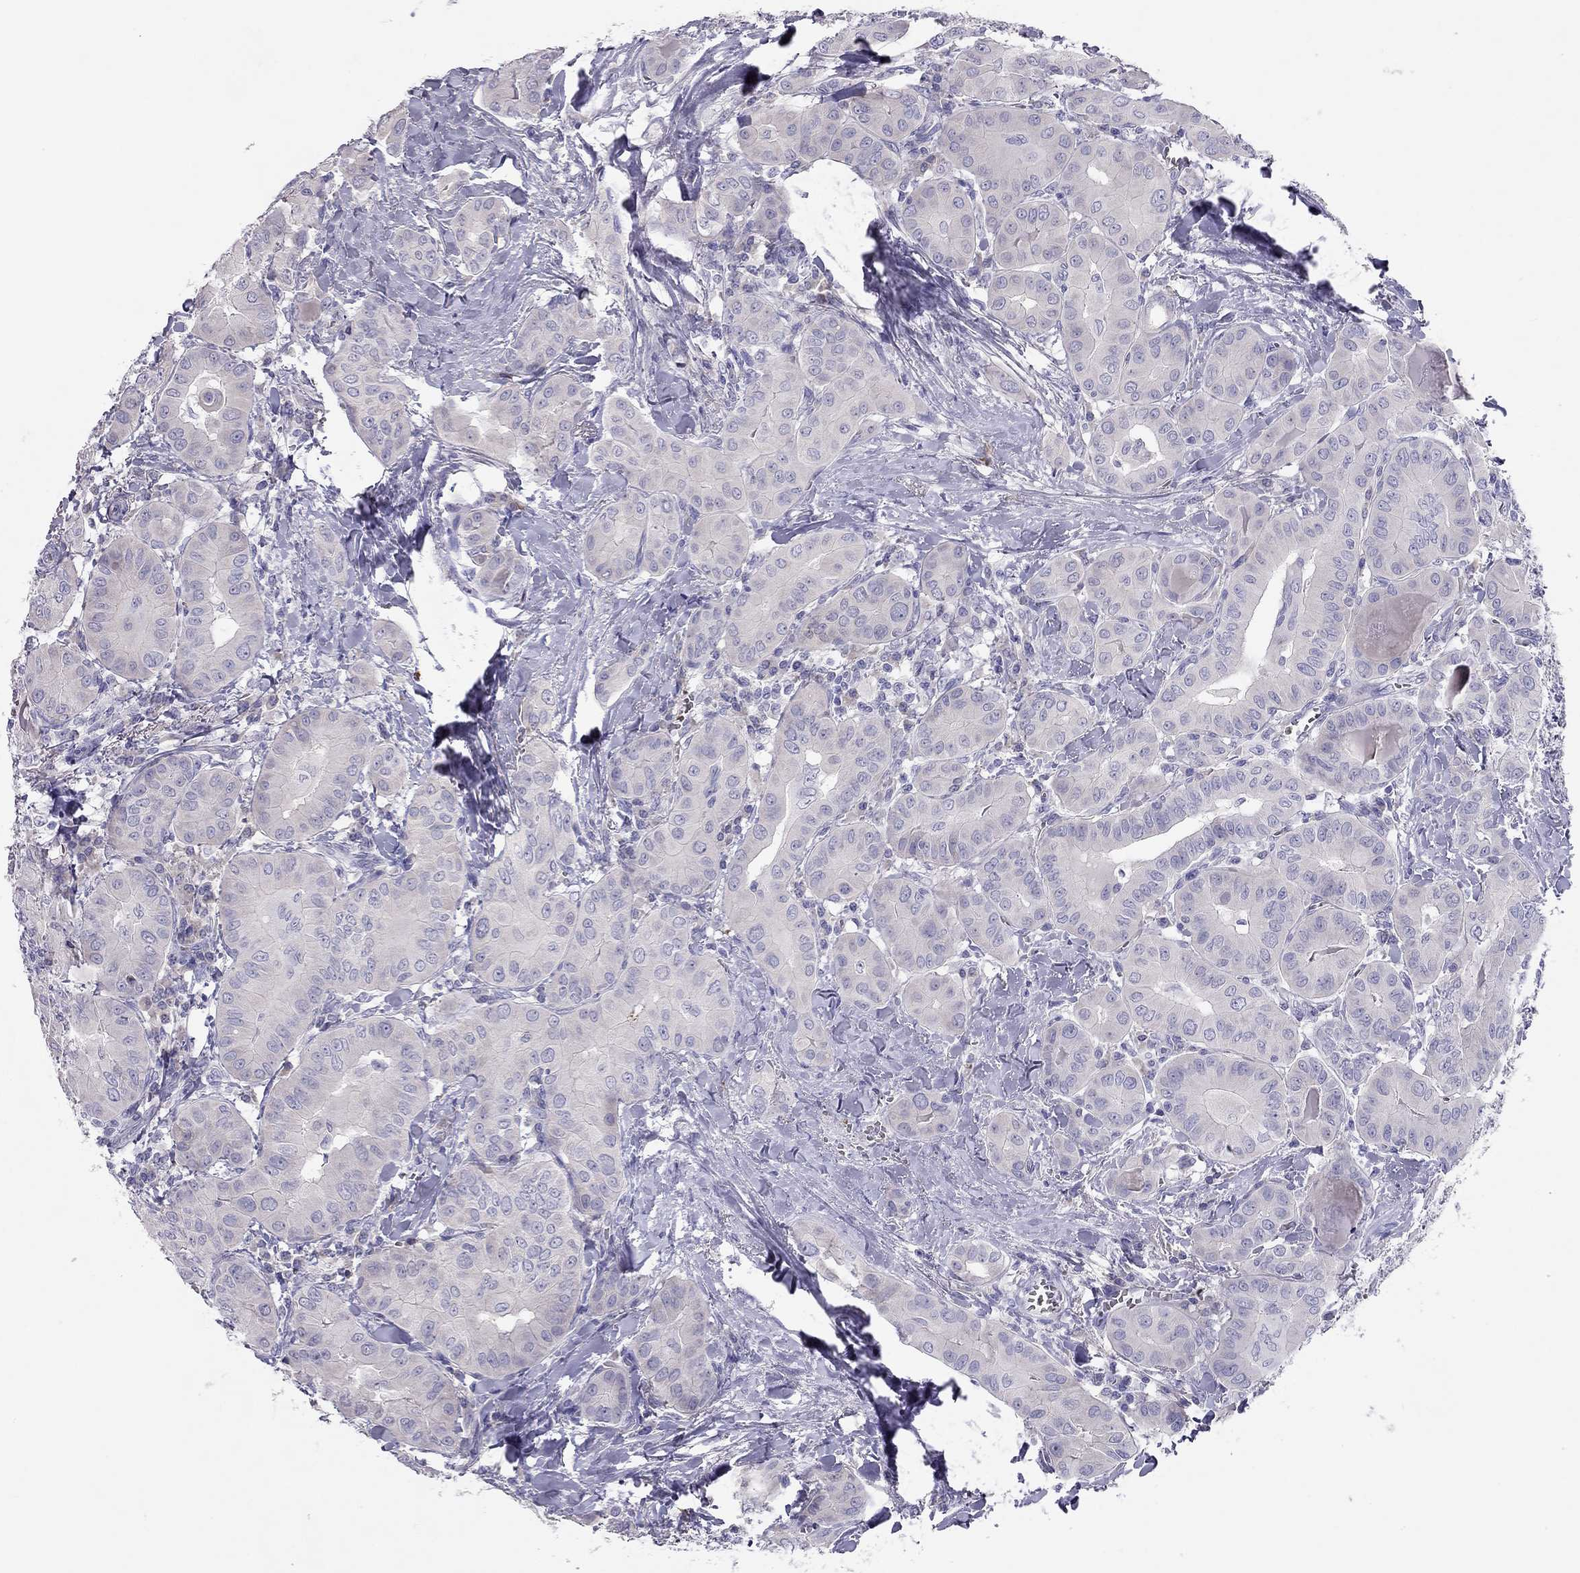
{"staining": {"intensity": "negative", "quantity": "none", "location": "none"}, "tissue": "thyroid cancer", "cell_type": "Tumor cells", "image_type": "cancer", "snomed": [{"axis": "morphology", "description": "Papillary adenocarcinoma, NOS"}, {"axis": "topography", "description": "Thyroid gland"}], "caption": "High magnification brightfield microscopy of papillary adenocarcinoma (thyroid) stained with DAB (3,3'-diaminobenzidine) (brown) and counterstained with hematoxylin (blue): tumor cells show no significant positivity.", "gene": "RHD", "patient": {"sex": "female", "age": 37}}